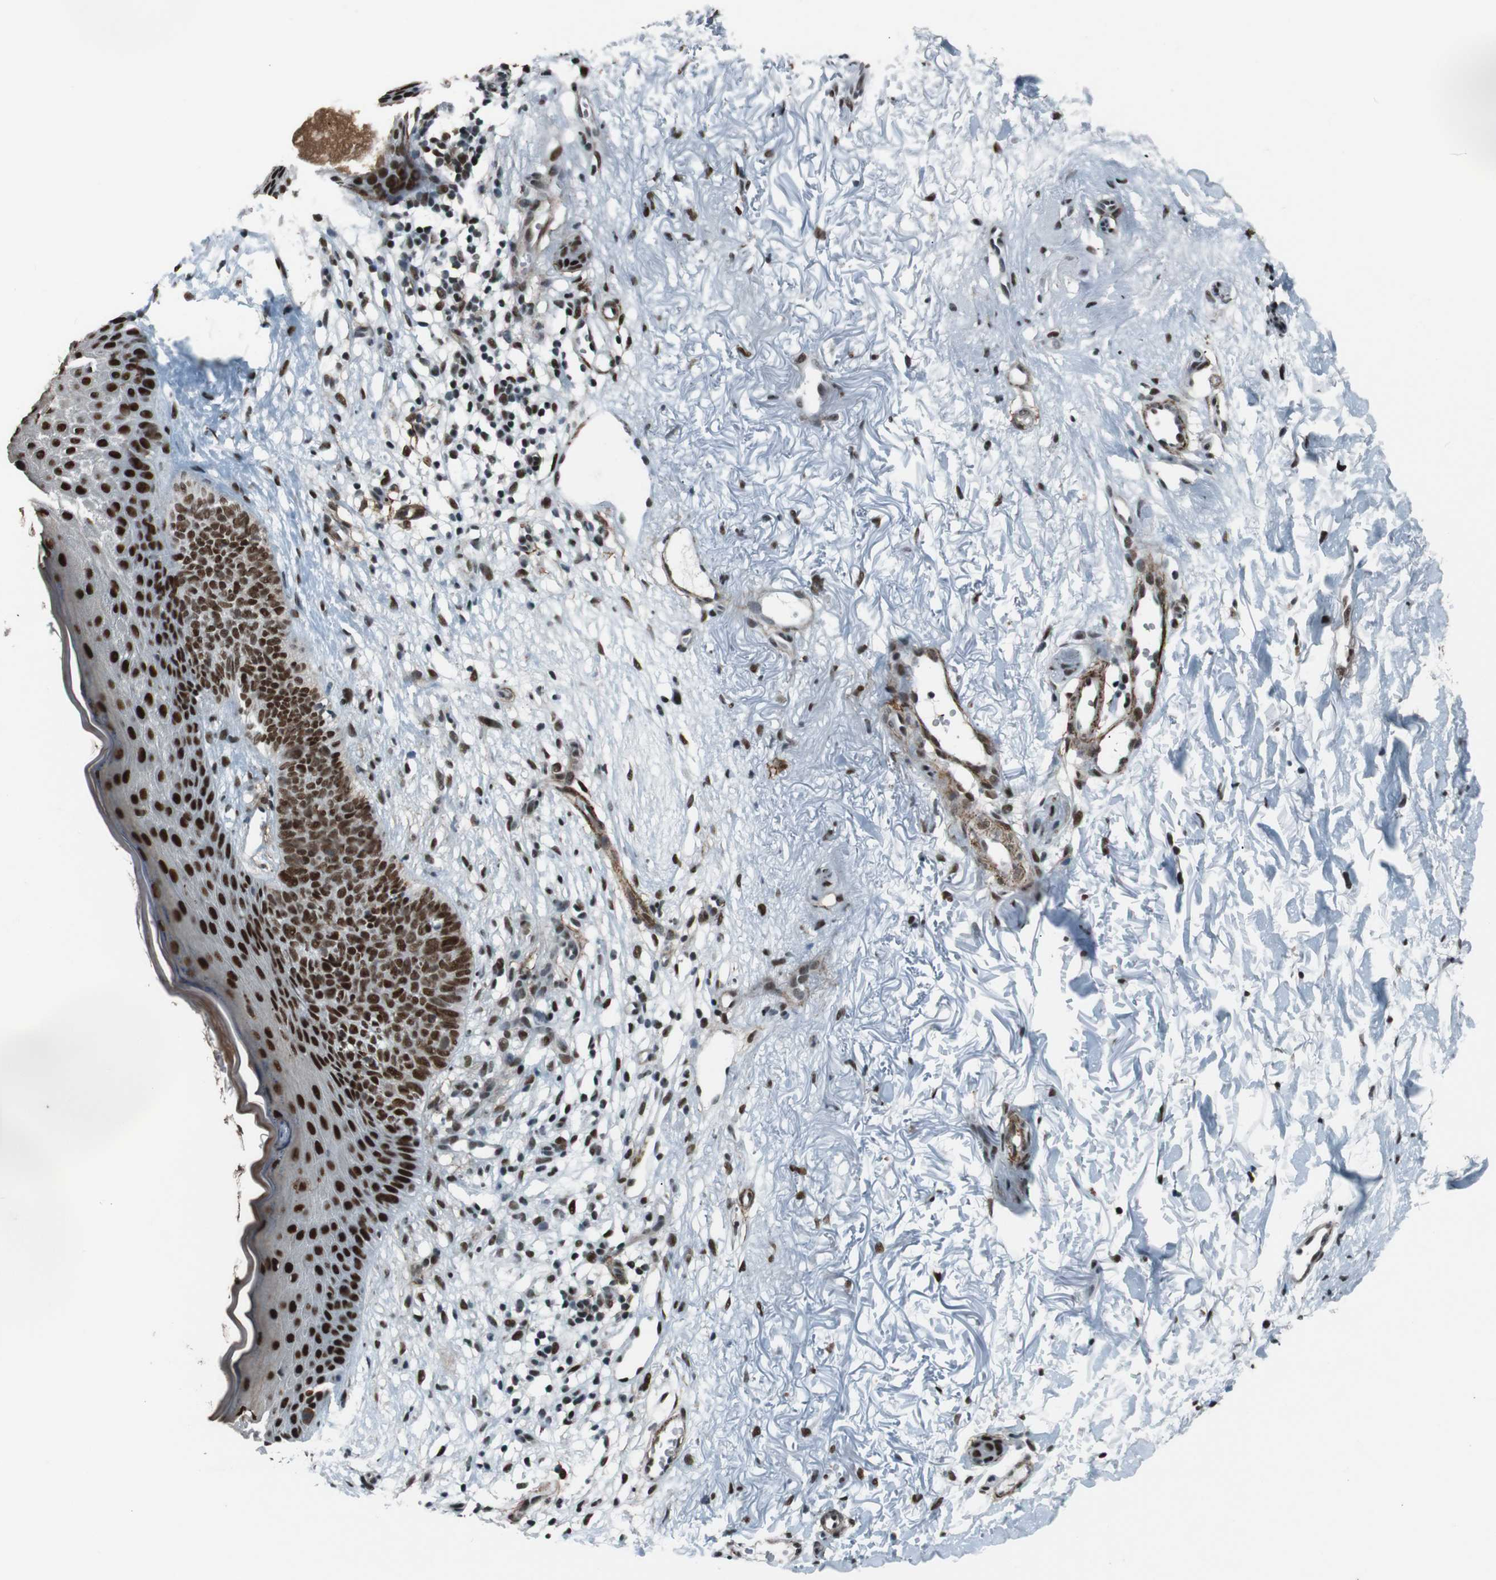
{"staining": {"intensity": "strong", "quantity": ">75%", "location": "nuclear"}, "tissue": "skin cancer", "cell_type": "Tumor cells", "image_type": "cancer", "snomed": [{"axis": "morphology", "description": "Basal cell carcinoma"}, {"axis": "topography", "description": "Skin"}], "caption": "Strong nuclear expression is identified in about >75% of tumor cells in skin cancer.", "gene": "HEXIM1", "patient": {"sex": "female", "age": 70}}